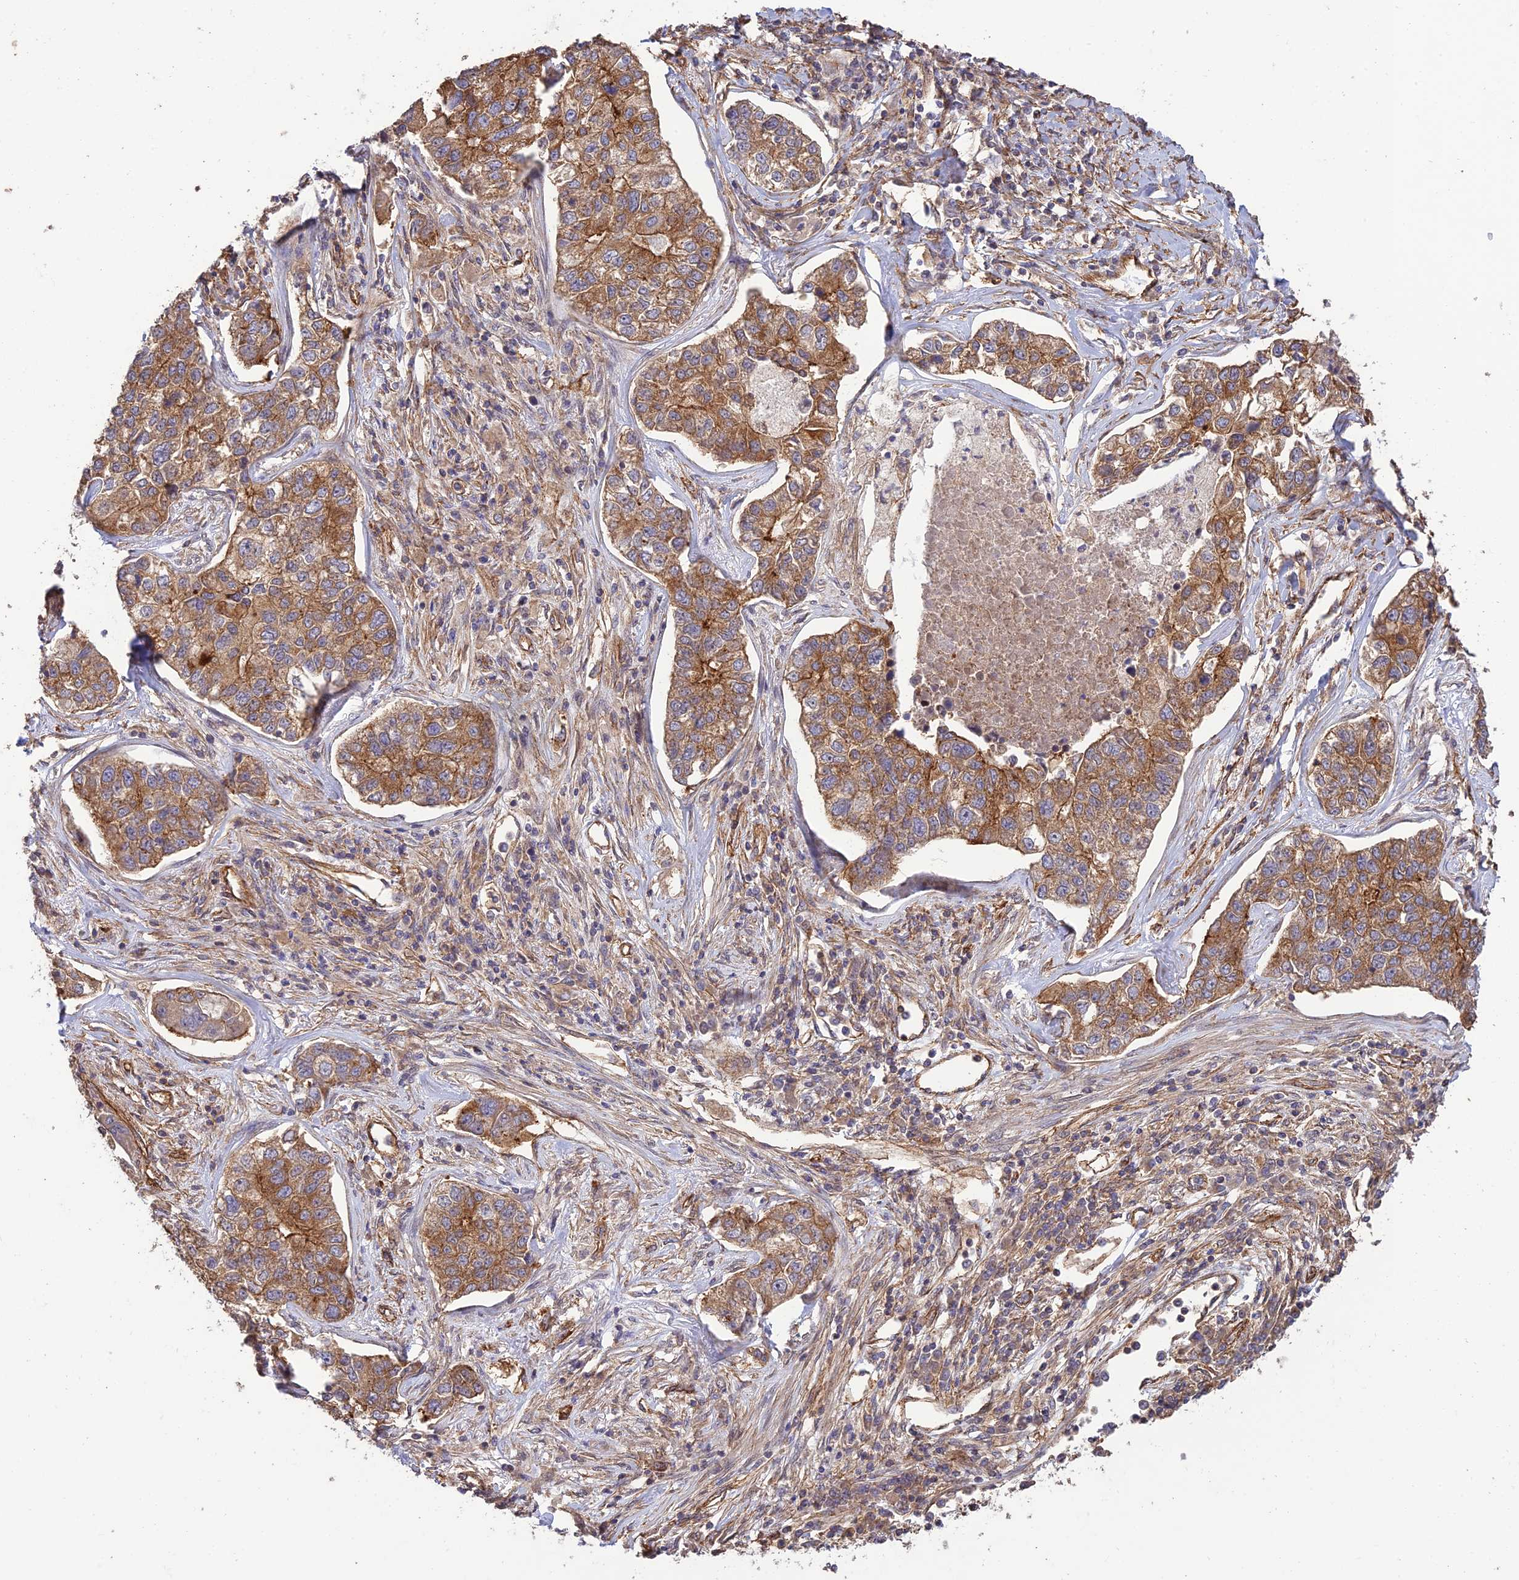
{"staining": {"intensity": "moderate", "quantity": ">75%", "location": "cytoplasmic/membranous"}, "tissue": "lung cancer", "cell_type": "Tumor cells", "image_type": "cancer", "snomed": [{"axis": "morphology", "description": "Adenocarcinoma, NOS"}, {"axis": "topography", "description": "Lung"}], "caption": "The micrograph demonstrates immunohistochemical staining of adenocarcinoma (lung). There is moderate cytoplasmic/membranous expression is identified in approximately >75% of tumor cells.", "gene": "HOMER2", "patient": {"sex": "male", "age": 49}}